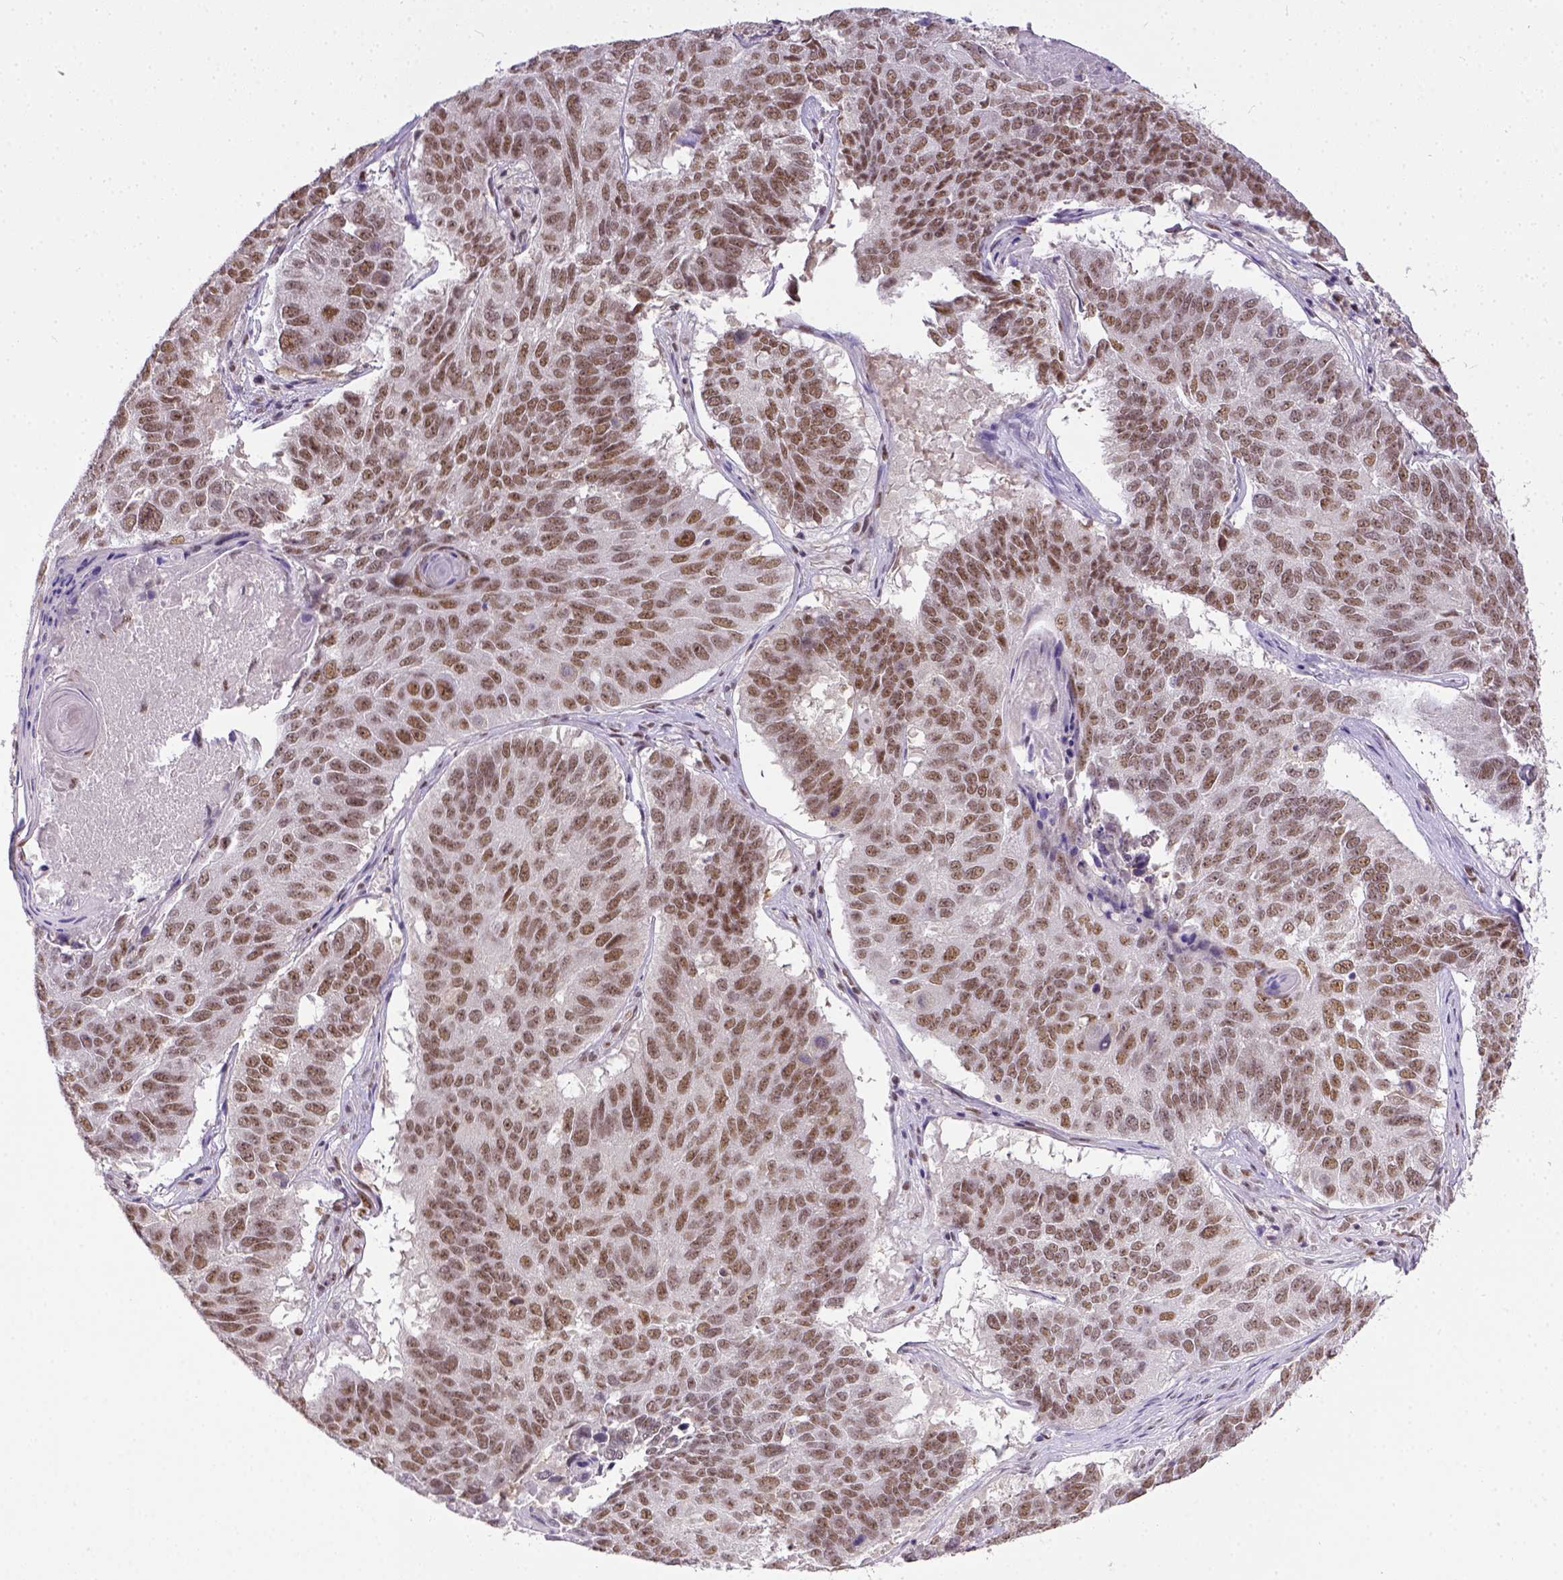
{"staining": {"intensity": "moderate", "quantity": ">75%", "location": "nuclear"}, "tissue": "lung cancer", "cell_type": "Tumor cells", "image_type": "cancer", "snomed": [{"axis": "morphology", "description": "Squamous cell carcinoma, NOS"}, {"axis": "topography", "description": "Lung"}], "caption": "Immunohistochemistry (IHC) of human lung cancer (squamous cell carcinoma) reveals medium levels of moderate nuclear staining in approximately >75% of tumor cells. (brown staining indicates protein expression, while blue staining denotes nuclei).", "gene": "ERCC1", "patient": {"sex": "male", "age": 73}}